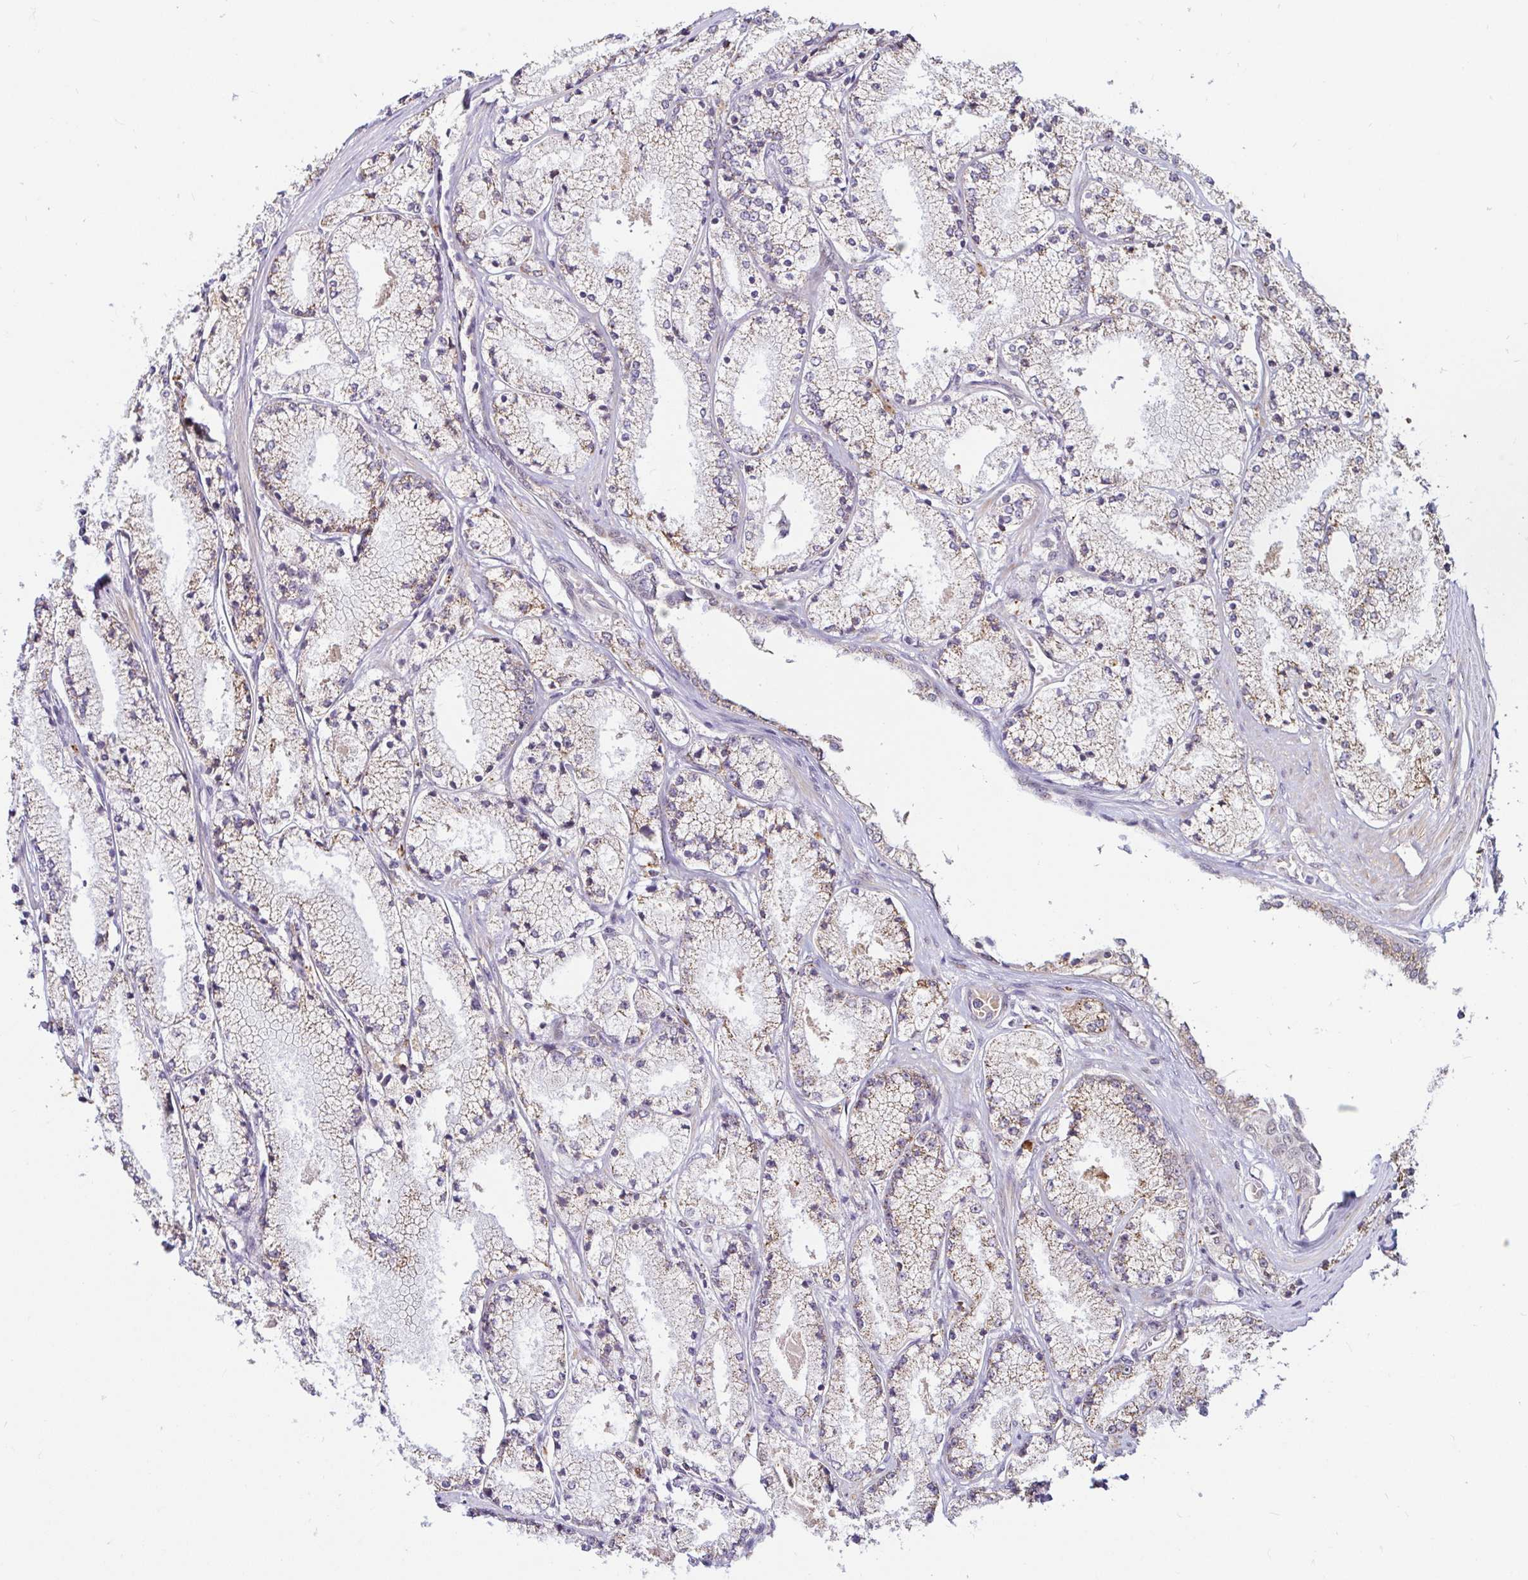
{"staining": {"intensity": "weak", "quantity": "25%-75%", "location": "cytoplasmic/membranous"}, "tissue": "prostate cancer", "cell_type": "Tumor cells", "image_type": "cancer", "snomed": [{"axis": "morphology", "description": "Adenocarcinoma, High grade"}, {"axis": "topography", "description": "Prostate"}], "caption": "Prostate cancer stained for a protein (brown) demonstrates weak cytoplasmic/membranous positive expression in approximately 25%-75% of tumor cells.", "gene": "TIMM50", "patient": {"sex": "male", "age": 63}}